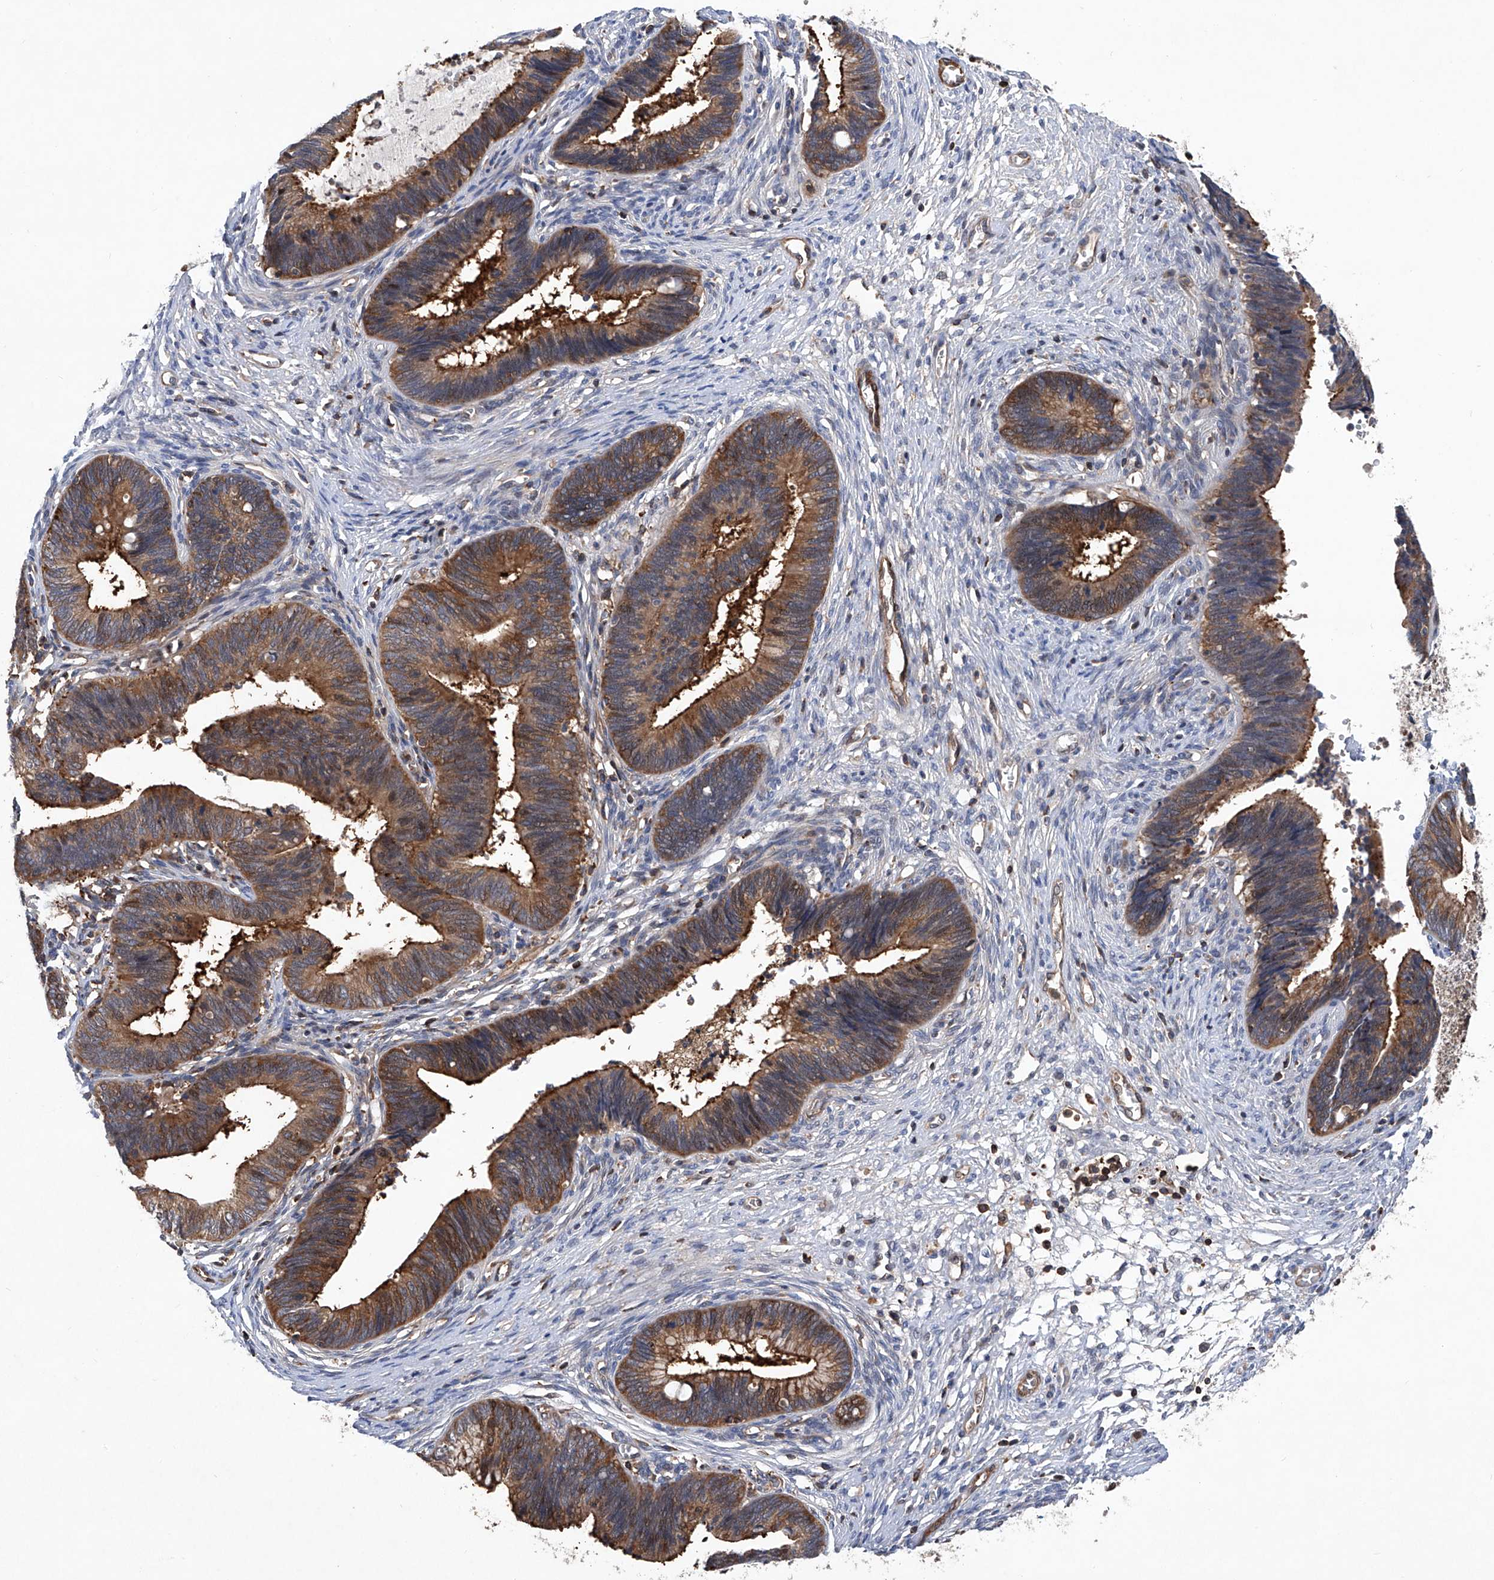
{"staining": {"intensity": "moderate", "quantity": ">75%", "location": "cytoplasmic/membranous"}, "tissue": "cervical cancer", "cell_type": "Tumor cells", "image_type": "cancer", "snomed": [{"axis": "morphology", "description": "Adenocarcinoma, NOS"}, {"axis": "topography", "description": "Cervix"}], "caption": "An immunohistochemistry (IHC) image of tumor tissue is shown. Protein staining in brown labels moderate cytoplasmic/membranous positivity in cervical adenocarcinoma within tumor cells. The staining was performed using DAB (3,3'-diaminobenzidine), with brown indicating positive protein expression. Nuclei are stained blue with hematoxylin.", "gene": "NT5C3A", "patient": {"sex": "female", "age": 44}}